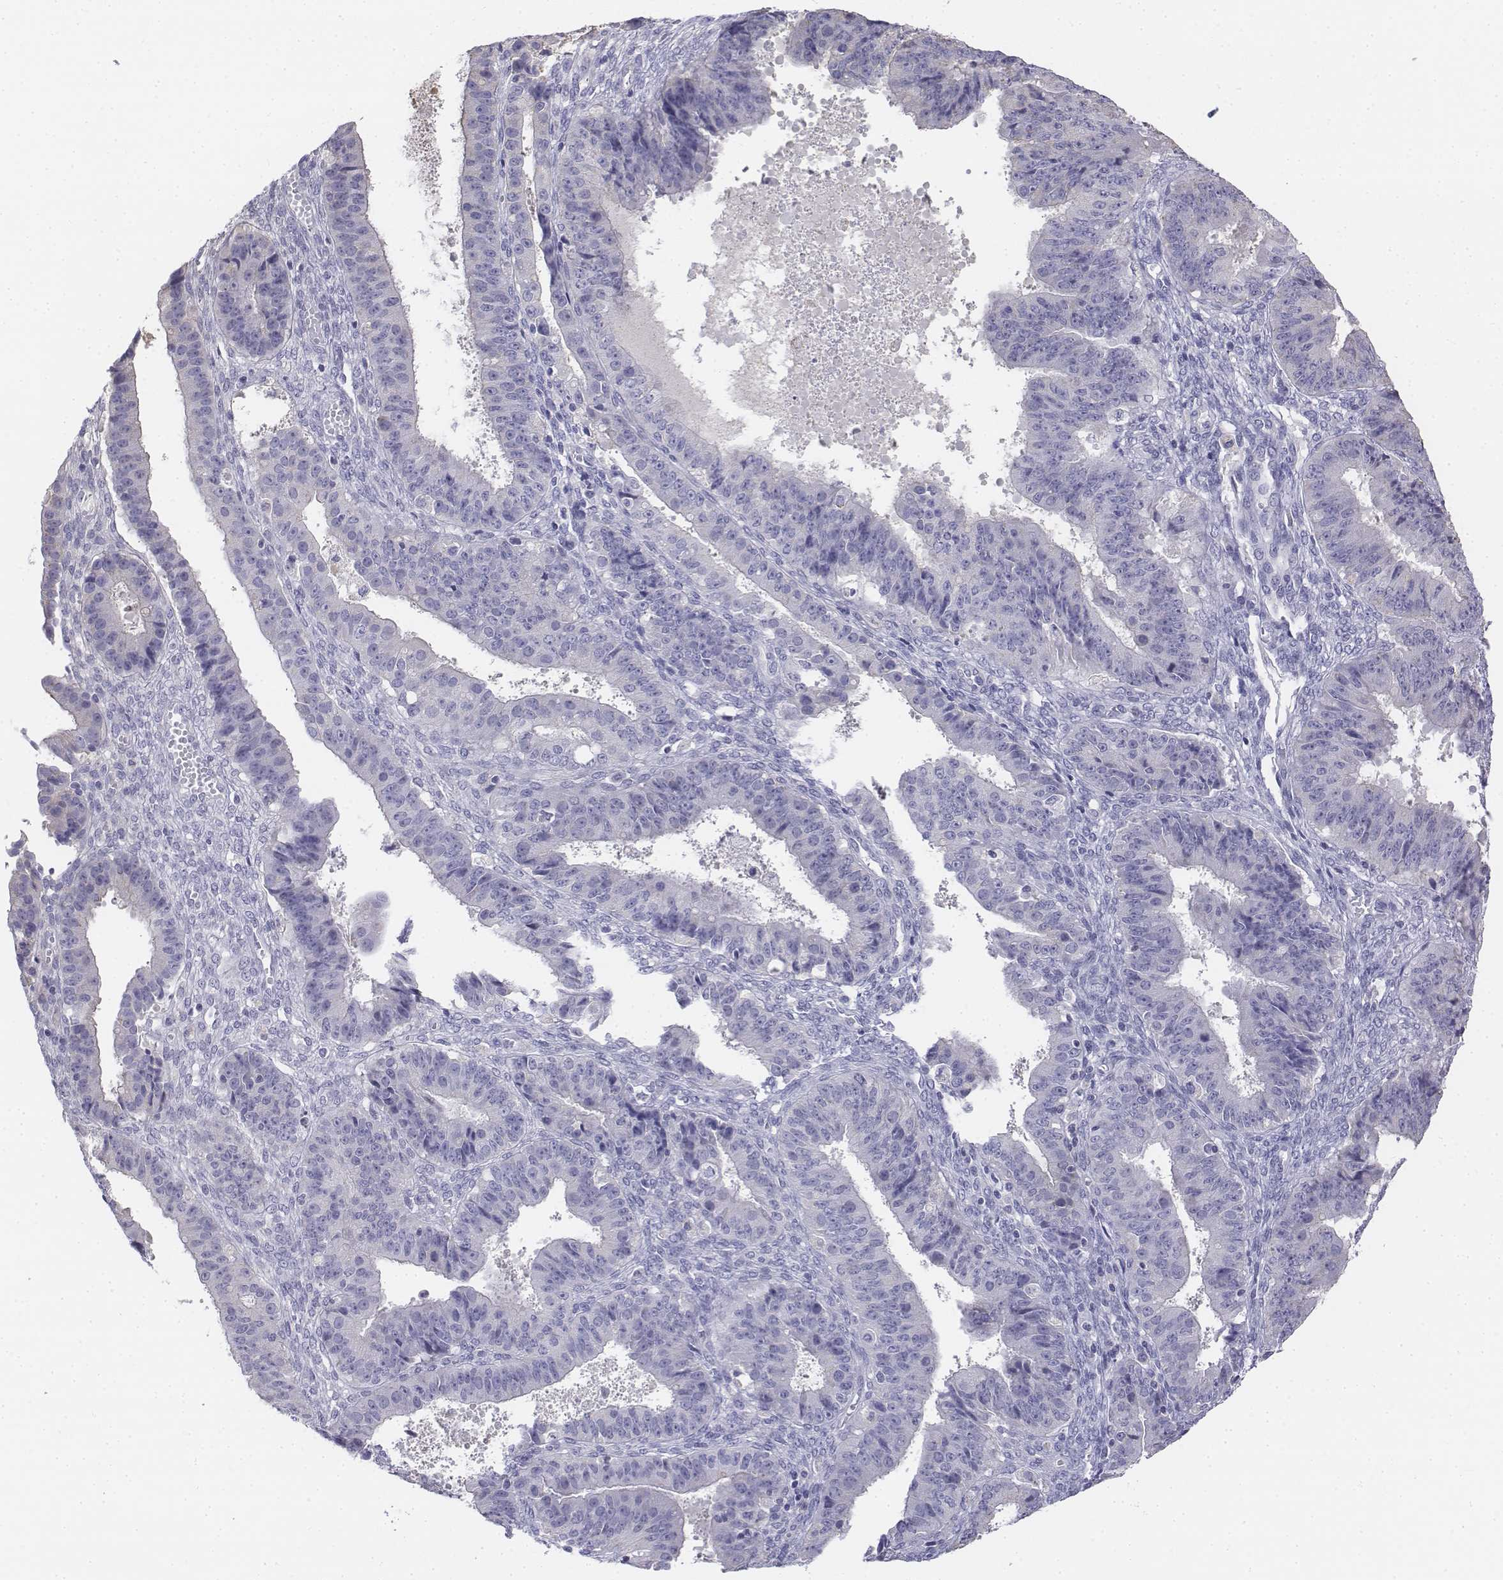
{"staining": {"intensity": "negative", "quantity": "none", "location": "none"}, "tissue": "ovarian cancer", "cell_type": "Tumor cells", "image_type": "cancer", "snomed": [{"axis": "morphology", "description": "Carcinoma, endometroid"}, {"axis": "topography", "description": "Ovary"}], "caption": "This is a micrograph of immunohistochemistry (IHC) staining of ovarian cancer (endometroid carcinoma), which shows no expression in tumor cells.", "gene": "LGSN", "patient": {"sex": "female", "age": 42}}